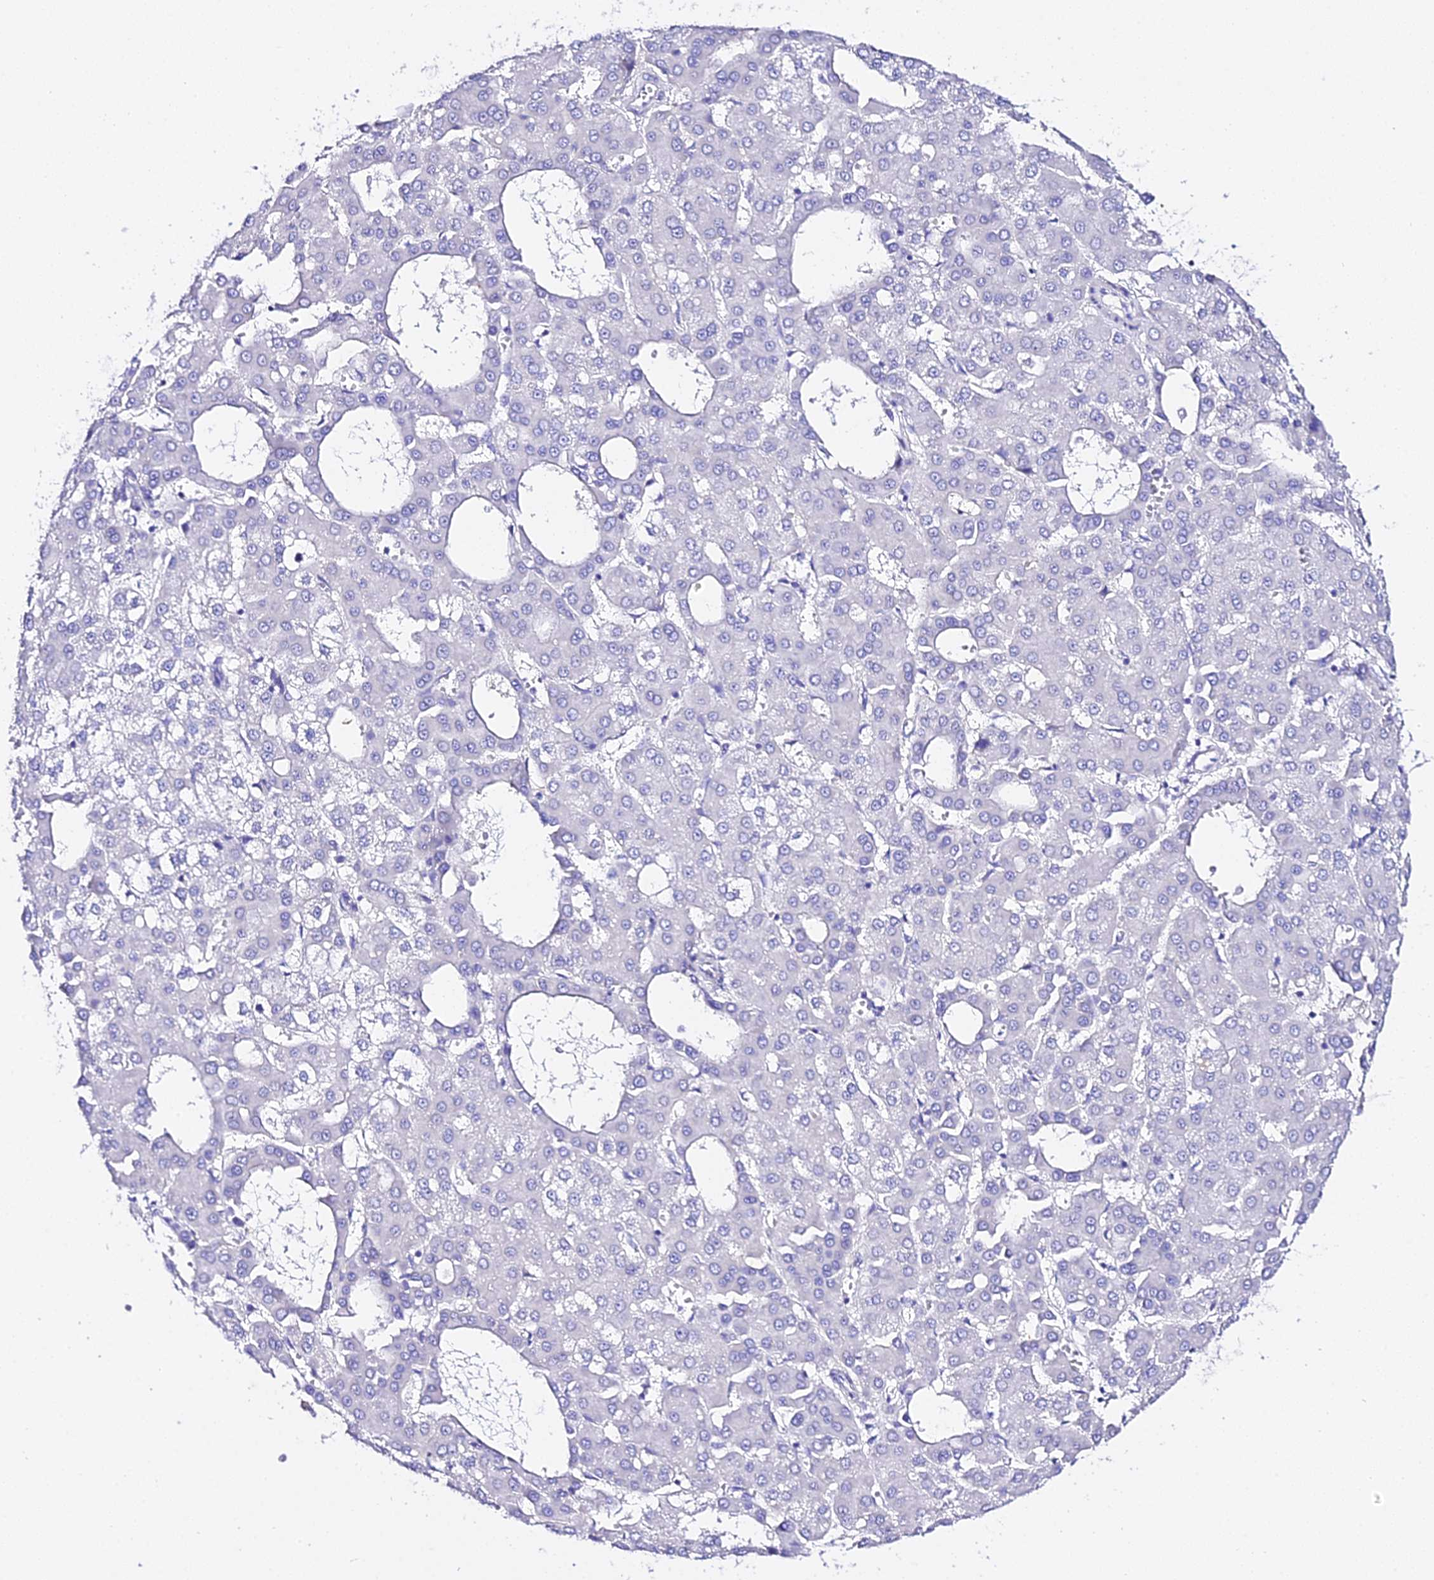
{"staining": {"intensity": "negative", "quantity": "none", "location": "none"}, "tissue": "liver cancer", "cell_type": "Tumor cells", "image_type": "cancer", "snomed": [{"axis": "morphology", "description": "Carcinoma, Hepatocellular, NOS"}, {"axis": "topography", "description": "Liver"}], "caption": "DAB (3,3'-diaminobenzidine) immunohistochemical staining of liver cancer shows no significant expression in tumor cells.", "gene": "TMEM117", "patient": {"sex": "male", "age": 47}}